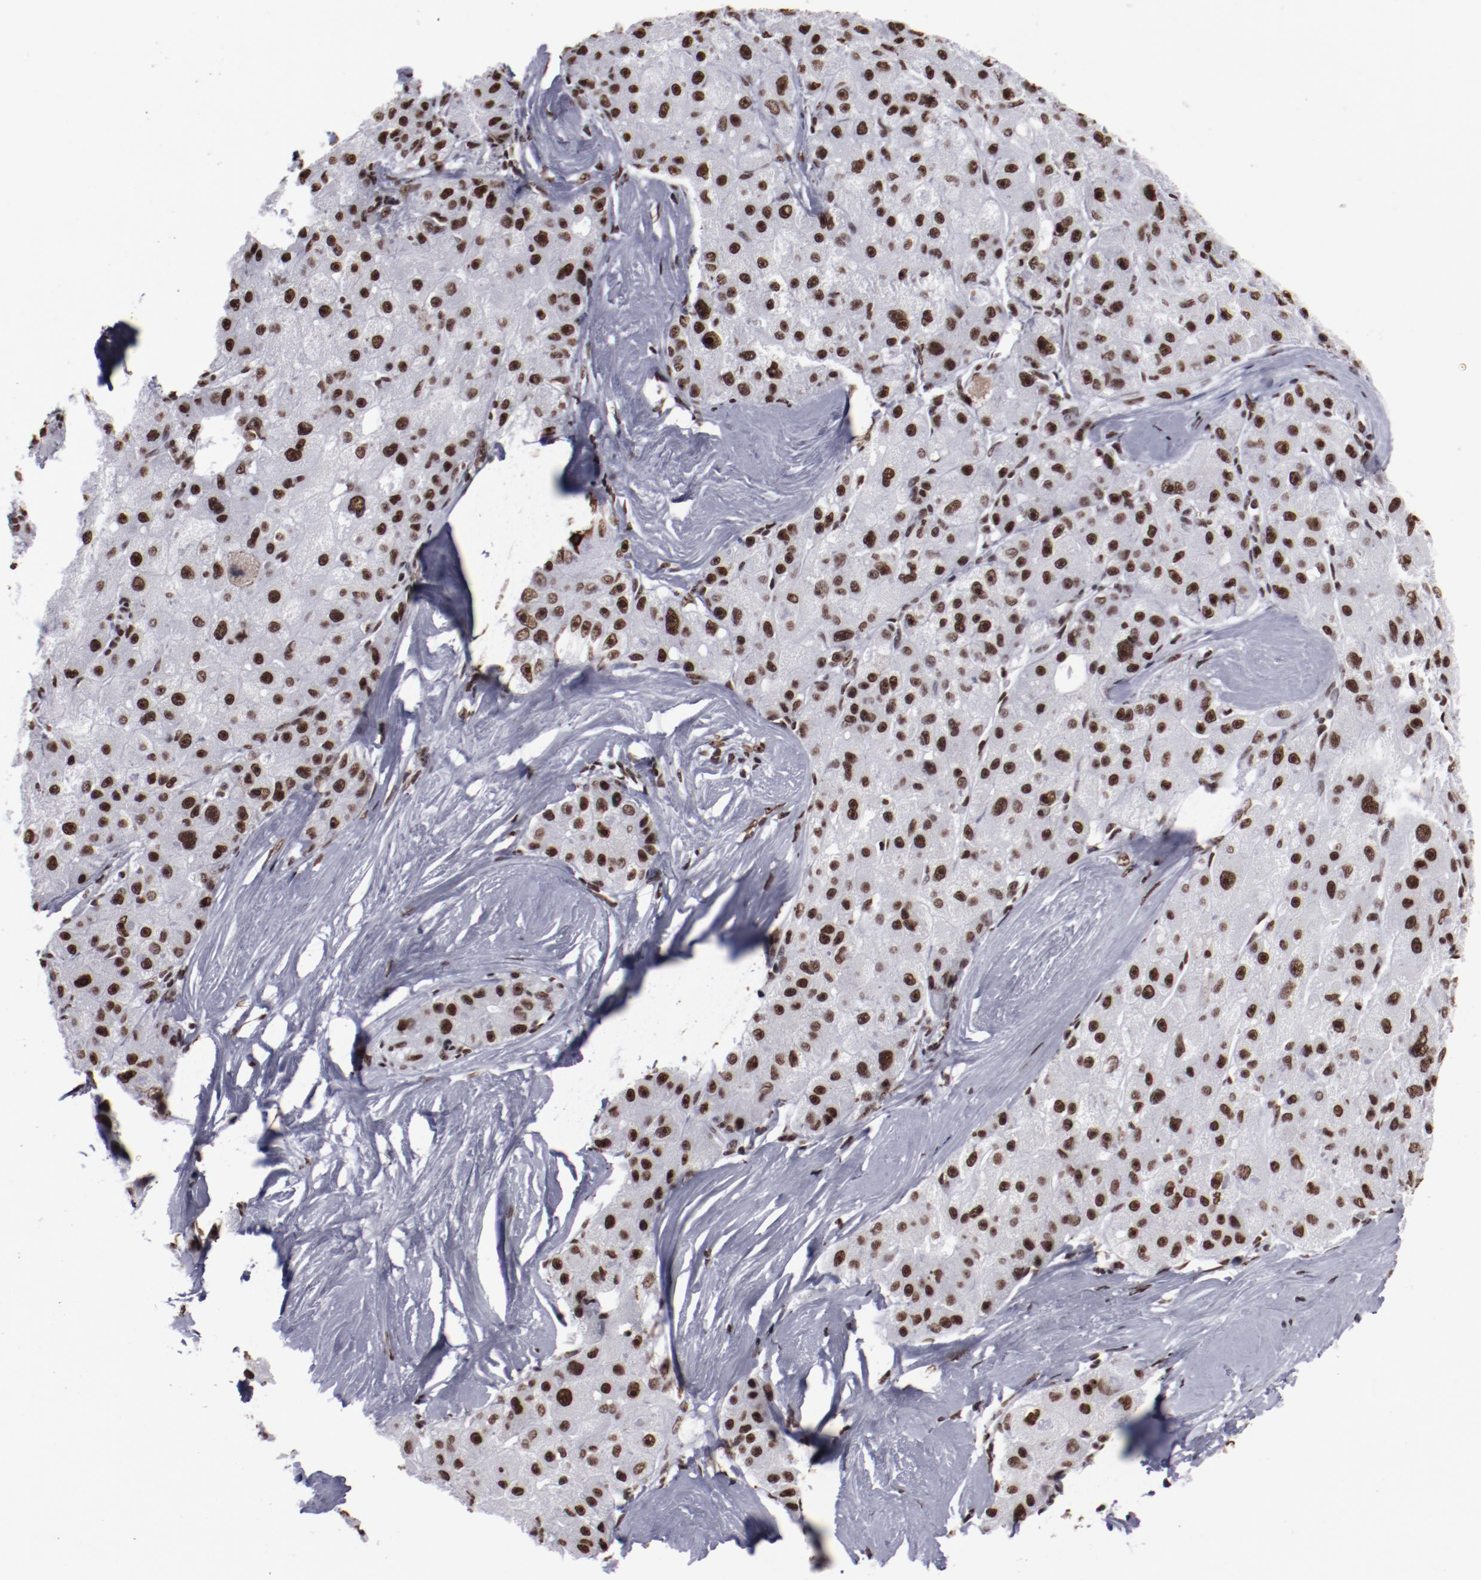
{"staining": {"intensity": "strong", "quantity": ">75%", "location": "nuclear"}, "tissue": "liver cancer", "cell_type": "Tumor cells", "image_type": "cancer", "snomed": [{"axis": "morphology", "description": "Carcinoma, Hepatocellular, NOS"}, {"axis": "topography", "description": "Liver"}], "caption": "Immunohistochemistry photomicrograph of liver cancer stained for a protein (brown), which reveals high levels of strong nuclear staining in approximately >75% of tumor cells.", "gene": "HNRNPA2B1", "patient": {"sex": "male", "age": 80}}